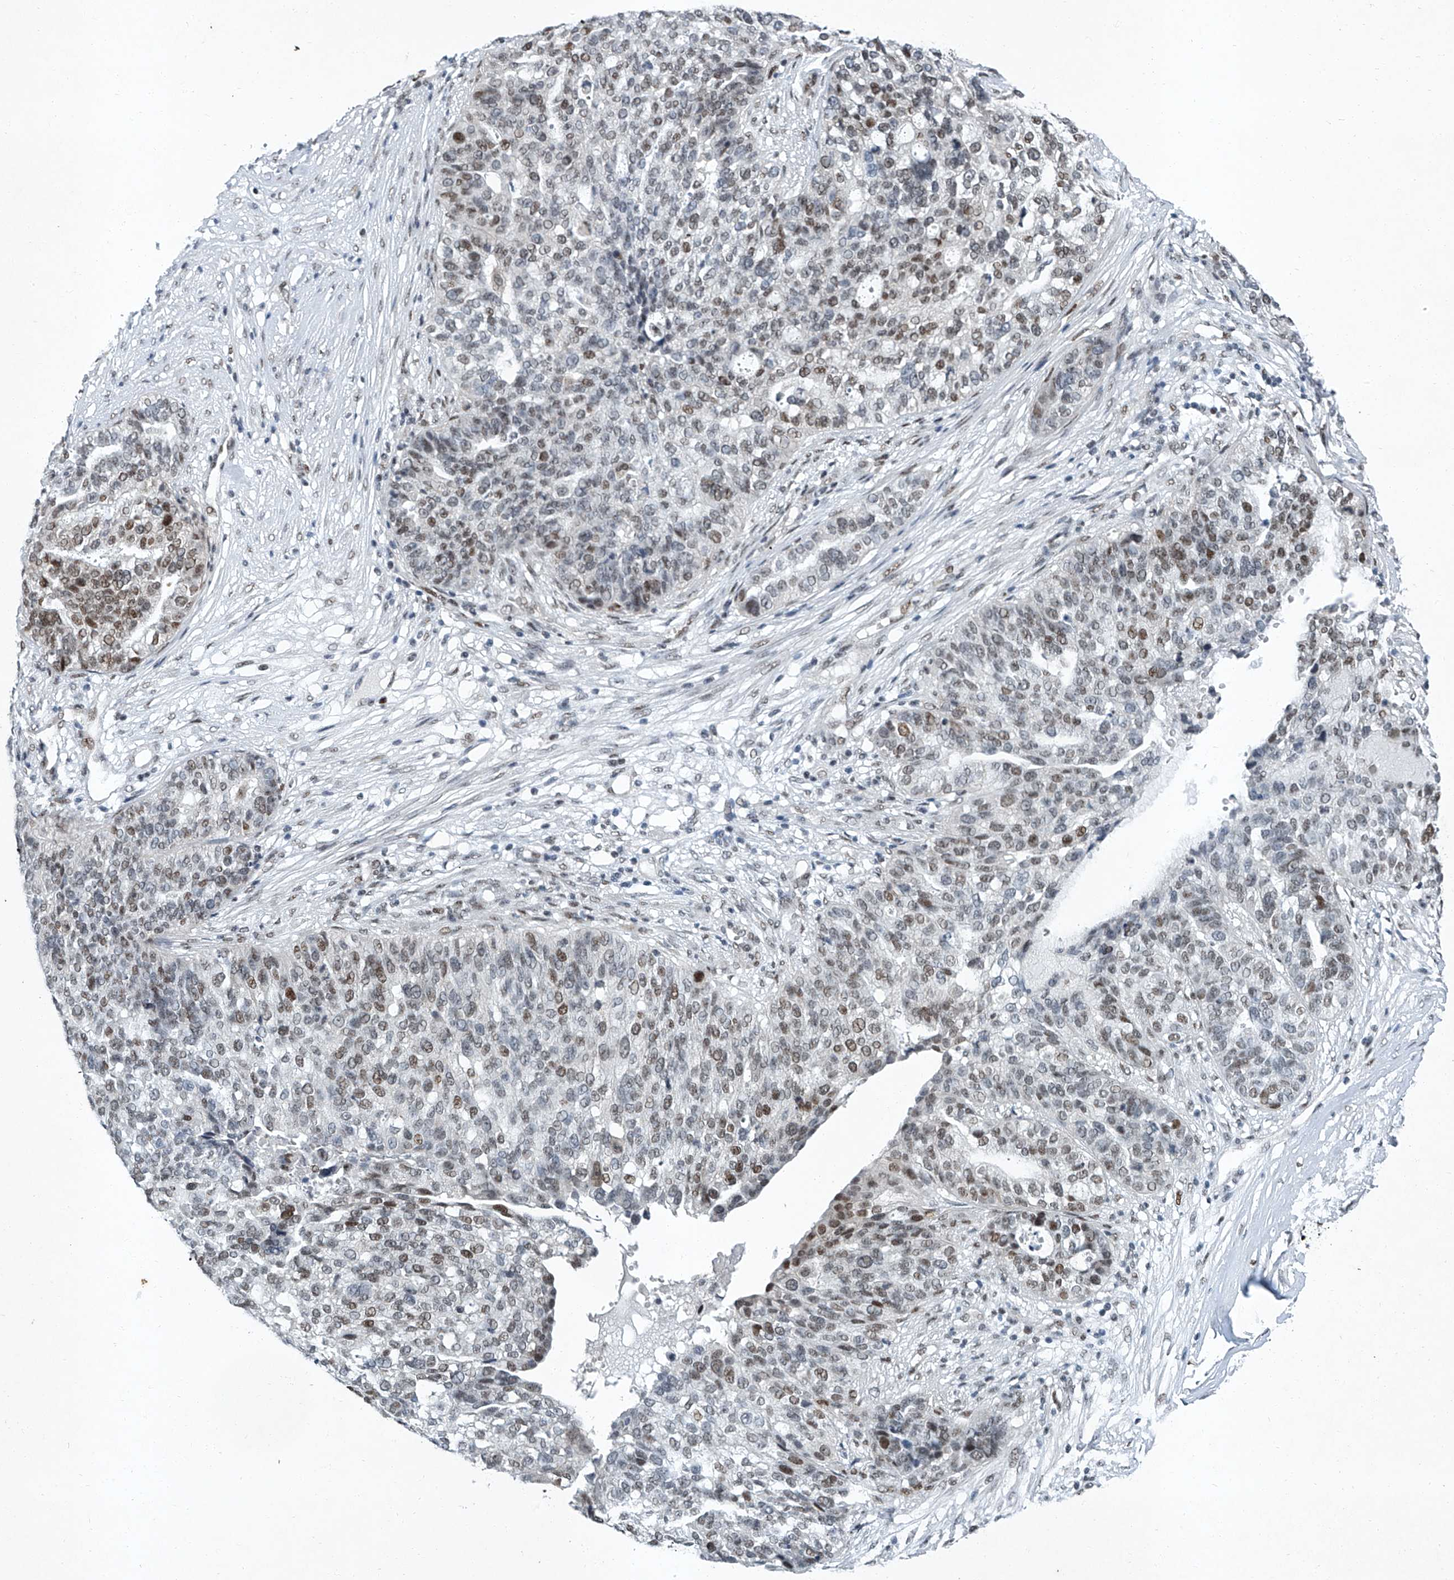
{"staining": {"intensity": "moderate", "quantity": "<25%", "location": "nuclear"}, "tissue": "ovarian cancer", "cell_type": "Tumor cells", "image_type": "cancer", "snomed": [{"axis": "morphology", "description": "Cystadenocarcinoma, serous, NOS"}, {"axis": "topography", "description": "Ovary"}], "caption": "Ovarian cancer stained with a protein marker demonstrates moderate staining in tumor cells.", "gene": "TFDP1", "patient": {"sex": "female", "age": 59}}